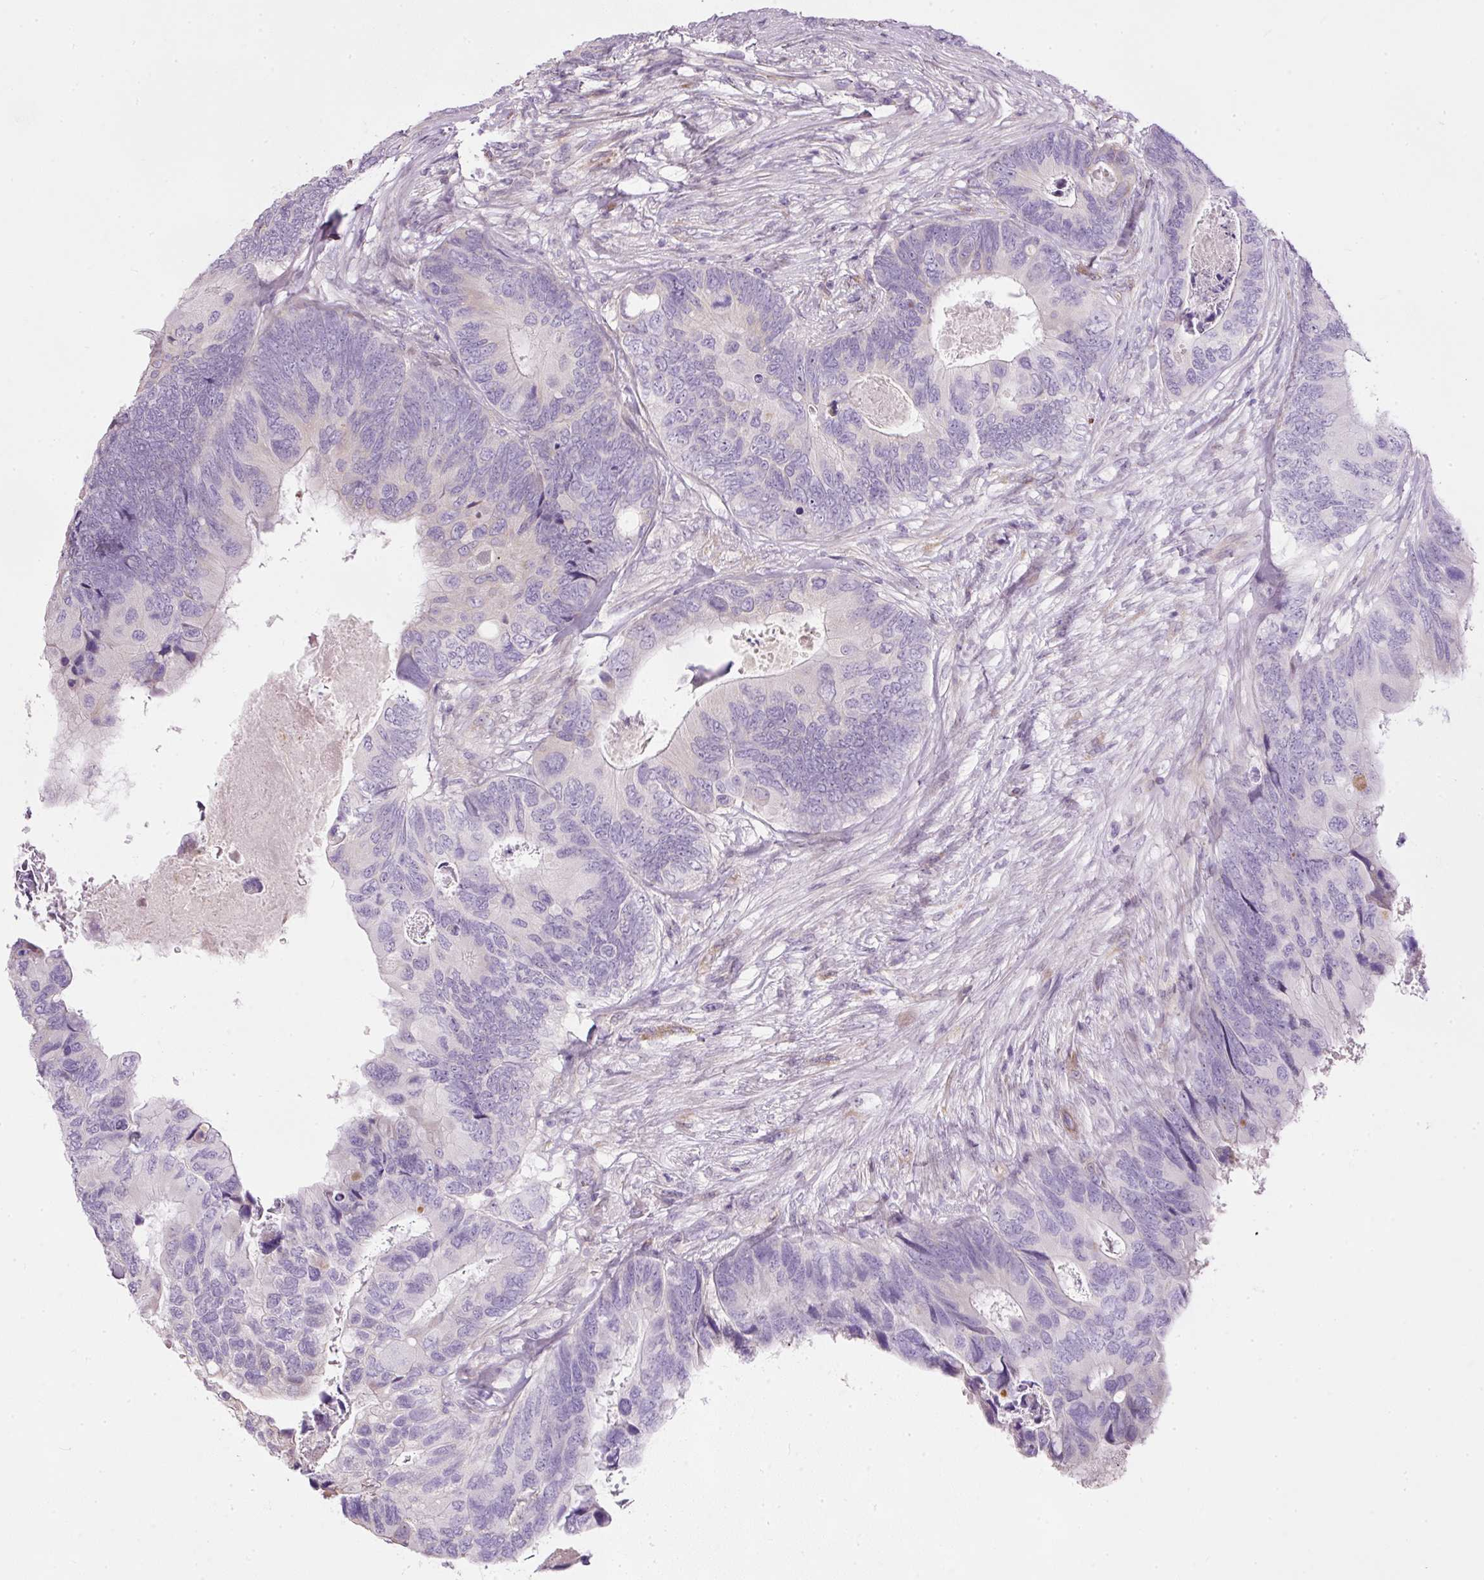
{"staining": {"intensity": "negative", "quantity": "none", "location": "none"}, "tissue": "colorectal cancer", "cell_type": "Tumor cells", "image_type": "cancer", "snomed": [{"axis": "morphology", "description": "Adenocarcinoma, NOS"}, {"axis": "topography", "description": "Colon"}], "caption": "Protein analysis of adenocarcinoma (colorectal) shows no significant staining in tumor cells.", "gene": "KPNA5", "patient": {"sex": "female", "age": 67}}